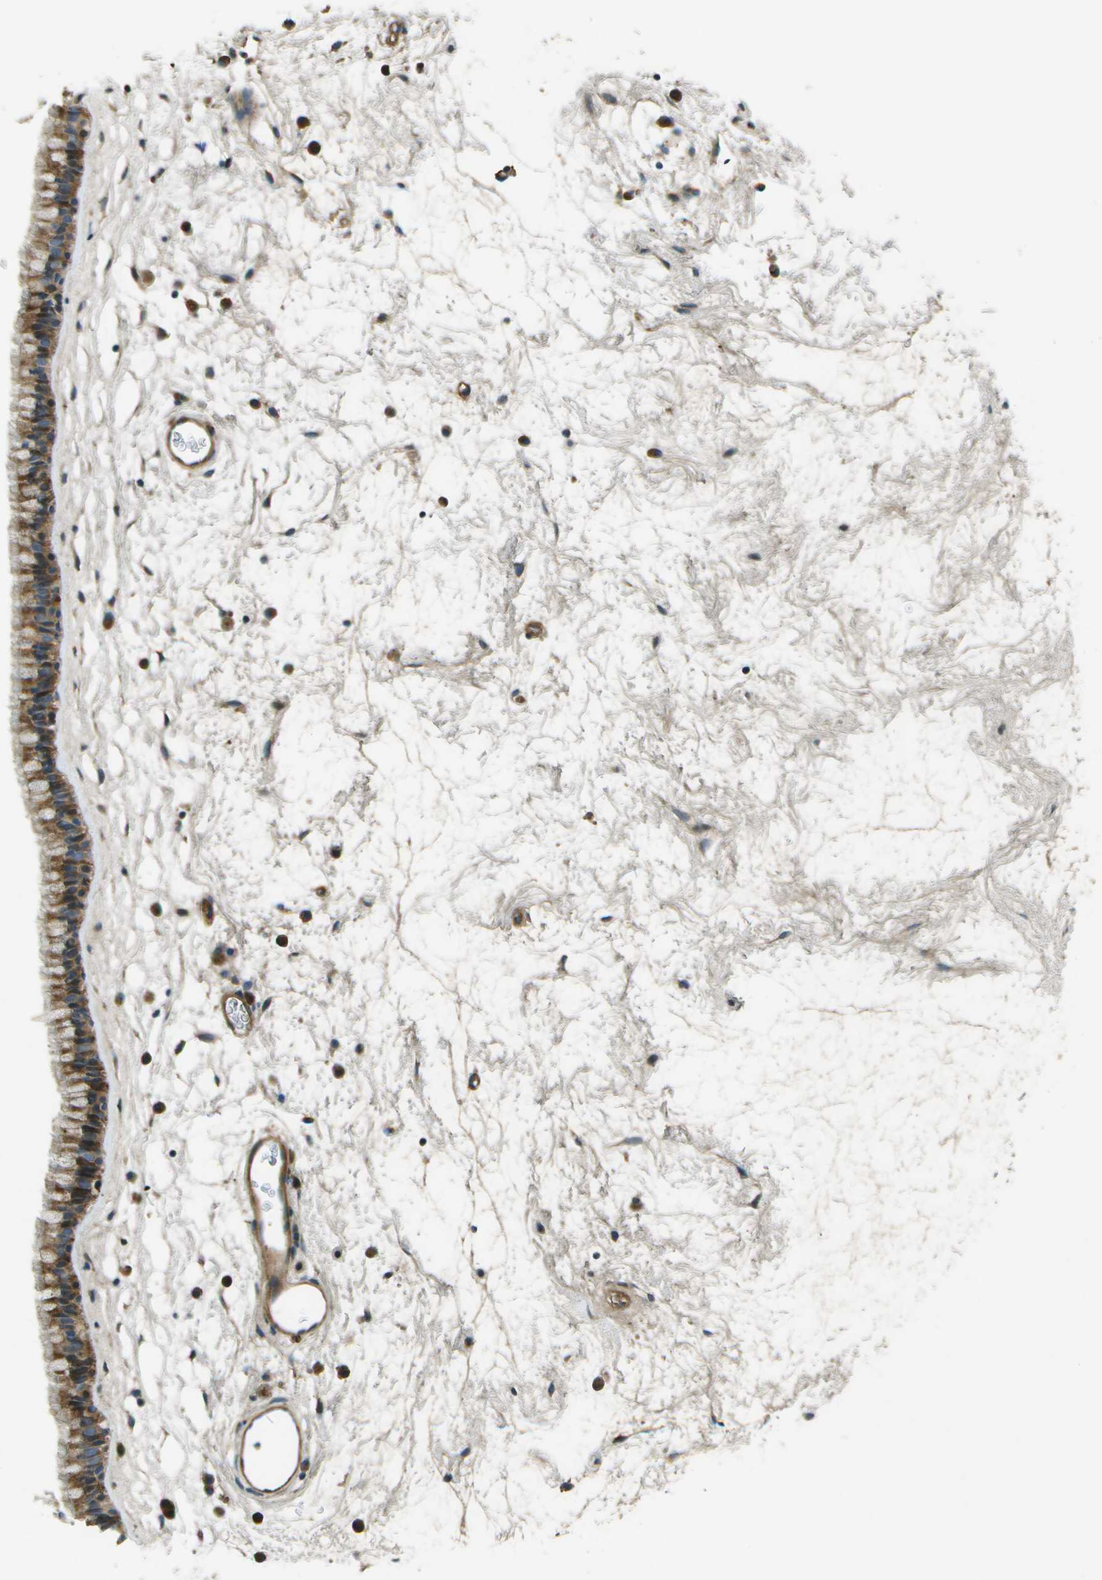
{"staining": {"intensity": "moderate", "quantity": ">75%", "location": "cytoplasmic/membranous"}, "tissue": "nasopharynx", "cell_type": "Respiratory epithelial cells", "image_type": "normal", "snomed": [{"axis": "morphology", "description": "Normal tissue, NOS"}, {"axis": "morphology", "description": "Inflammation, NOS"}, {"axis": "topography", "description": "Nasopharynx"}], "caption": "This photomicrograph displays immunohistochemistry staining of benign human nasopharynx, with medium moderate cytoplasmic/membranous staining in approximately >75% of respiratory epithelial cells.", "gene": "PXYLP1", "patient": {"sex": "male", "age": 48}}